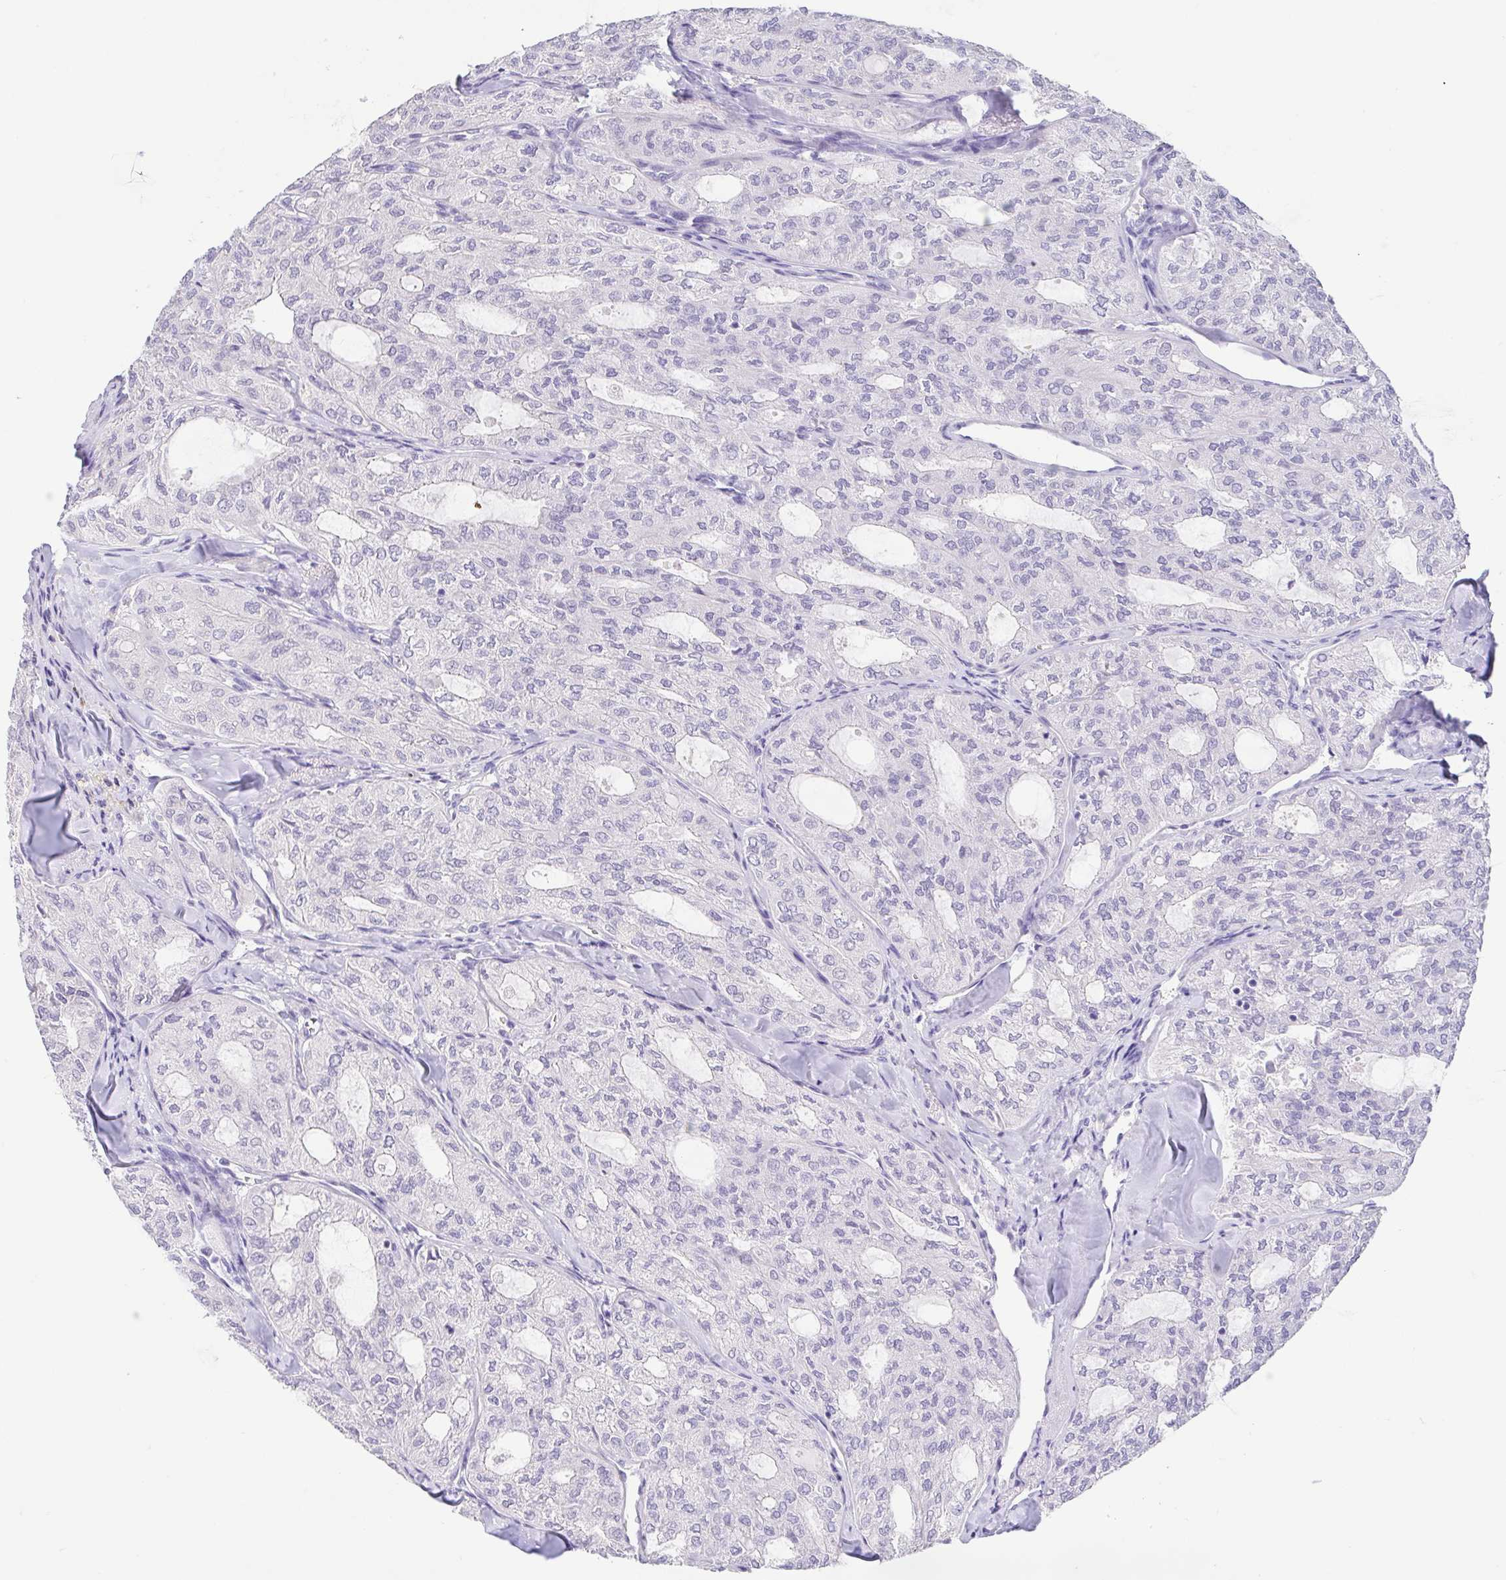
{"staining": {"intensity": "negative", "quantity": "none", "location": "none"}, "tissue": "thyroid cancer", "cell_type": "Tumor cells", "image_type": "cancer", "snomed": [{"axis": "morphology", "description": "Follicular adenoma carcinoma, NOS"}, {"axis": "topography", "description": "Thyroid gland"}], "caption": "Tumor cells are negative for brown protein staining in thyroid cancer.", "gene": "FABP3", "patient": {"sex": "male", "age": 75}}